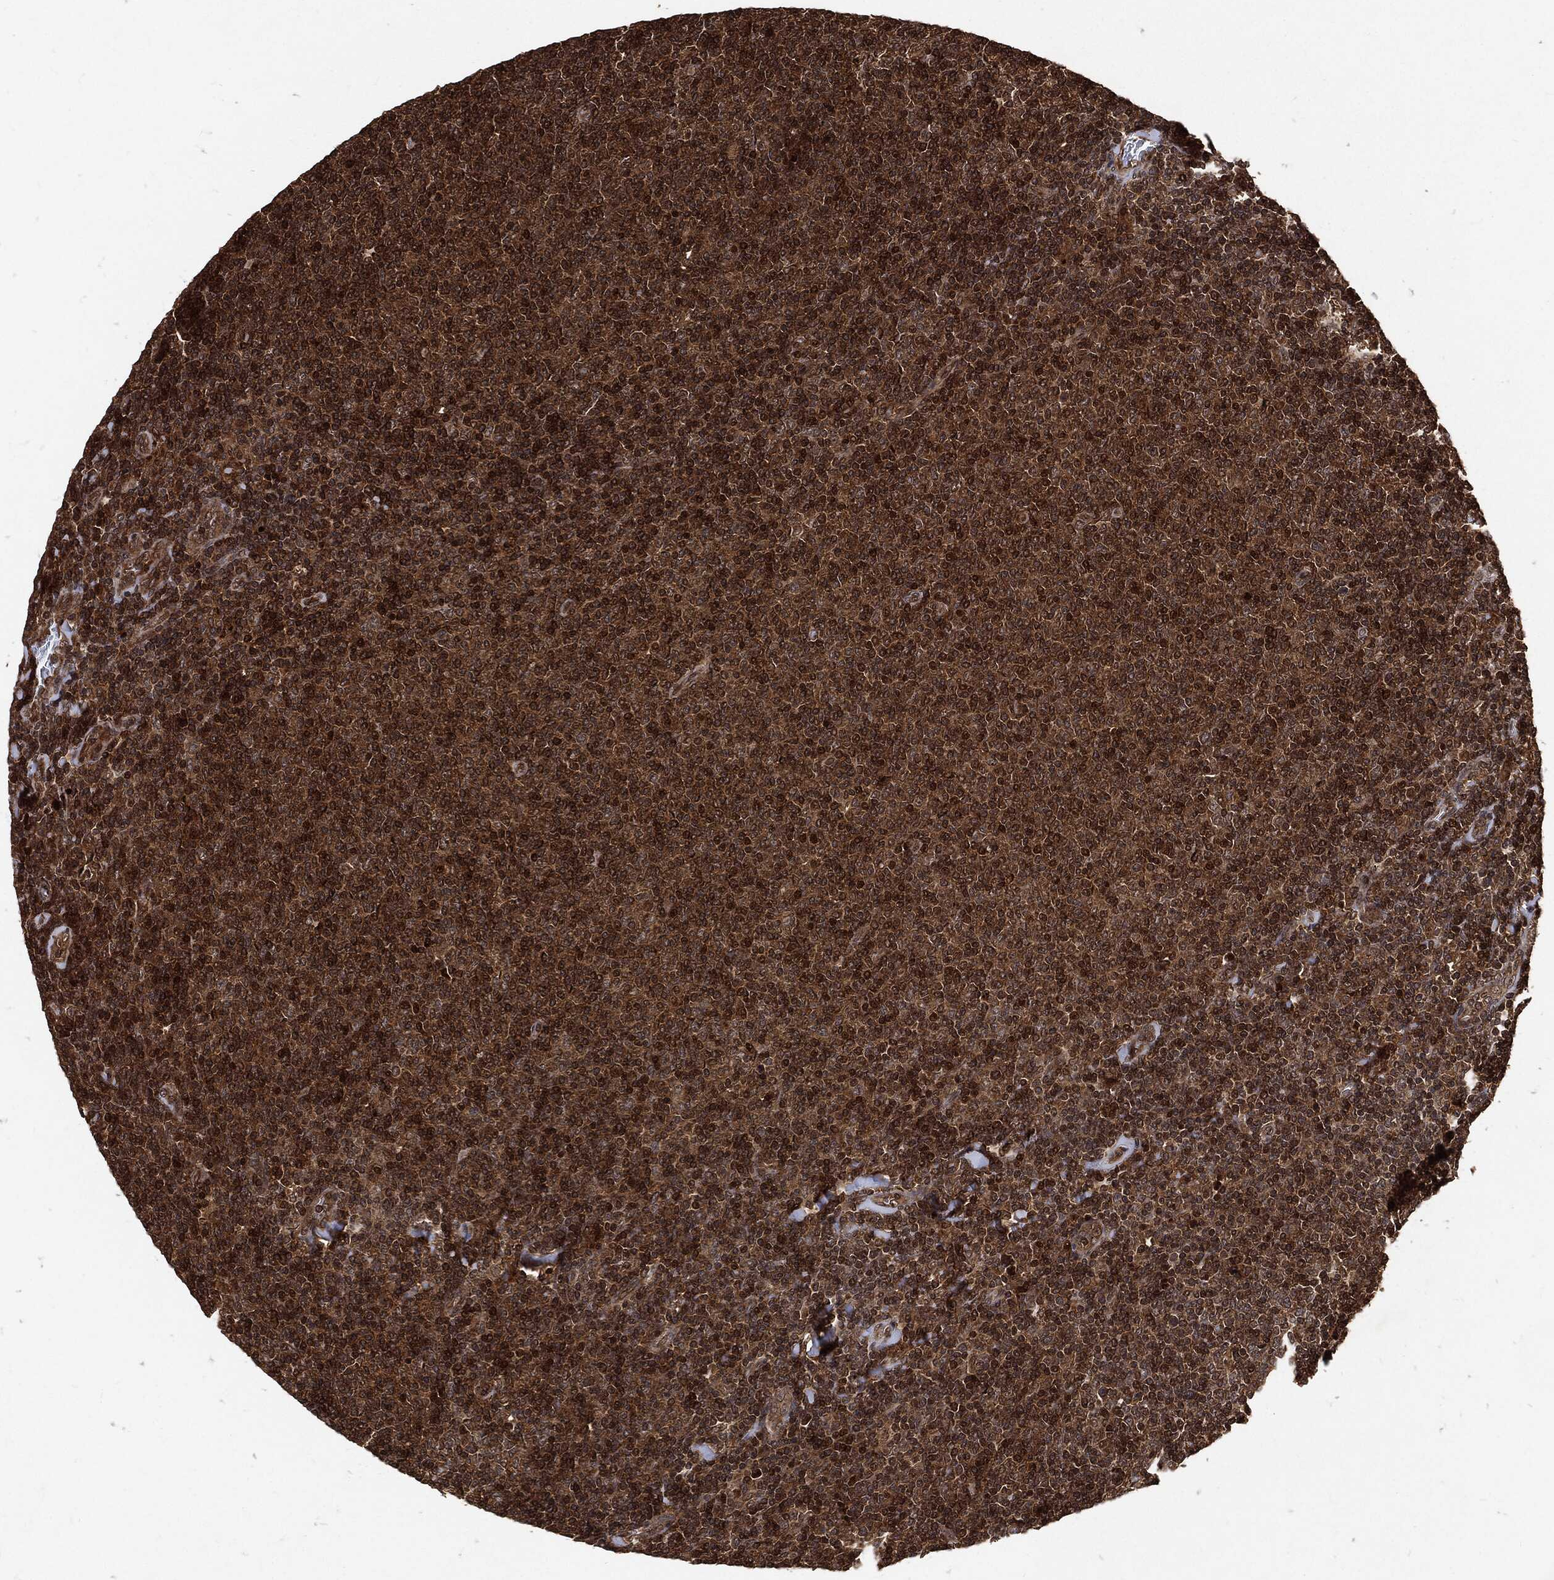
{"staining": {"intensity": "moderate", "quantity": ">75%", "location": "cytoplasmic/membranous"}, "tissue": "lymphoma", "cell_type": "Tumor cells", "image_type": "cancer", "snomed": [{"axis": "morphology", "description": "Malignant lymphoma, non-Hodgkin's type, Low grade"}, {"axis": "topography", "description": "Lymph node"}], "caption": "Tumor cells display moderate cytoplasmic/membranous positivity in approximately >75% of cells in lymphoma.", "gene": "ZNF226", "patient": {"sex": "male", "age": 52}}